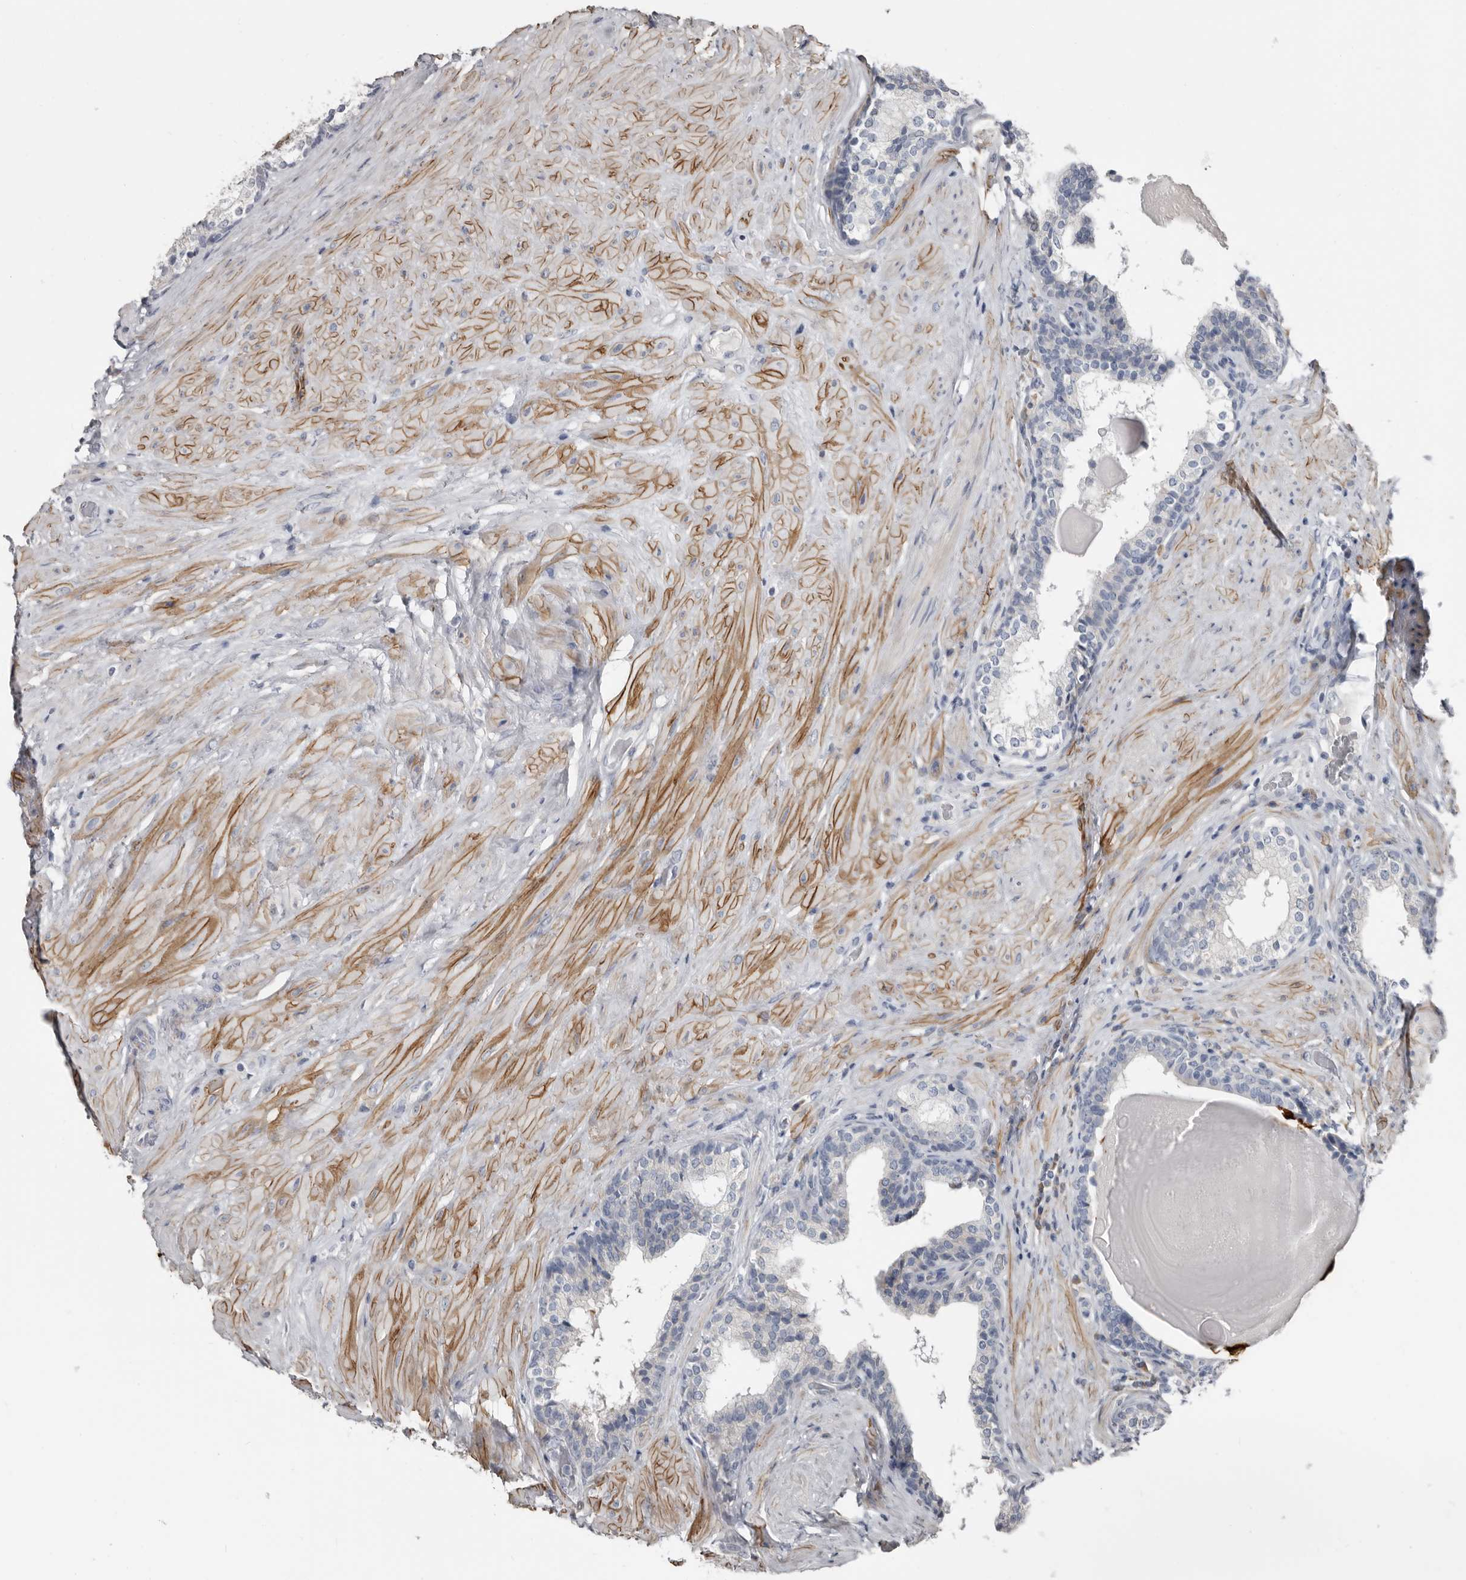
{"staining": {"intensity": "negative", "quantity": "none", "location": "none"}, "tissue": "prostate cancer", "cell_type": "Tumor cells", "image_type": "cancer", "snomed": [{"axis": "morphology", "description": "Adenocarcinoma, High grade"}, {"axis": "topography", "description": "Prostate"}], "caption": "DAB (3,3'-diaminobenzidine) immunohistochemical staining of prostate adenocarcinoma (high-grade) displays no significant staining in tumor cells.", "gene": "ZNF114", "patient": {"sex": "male", "age": 56}}